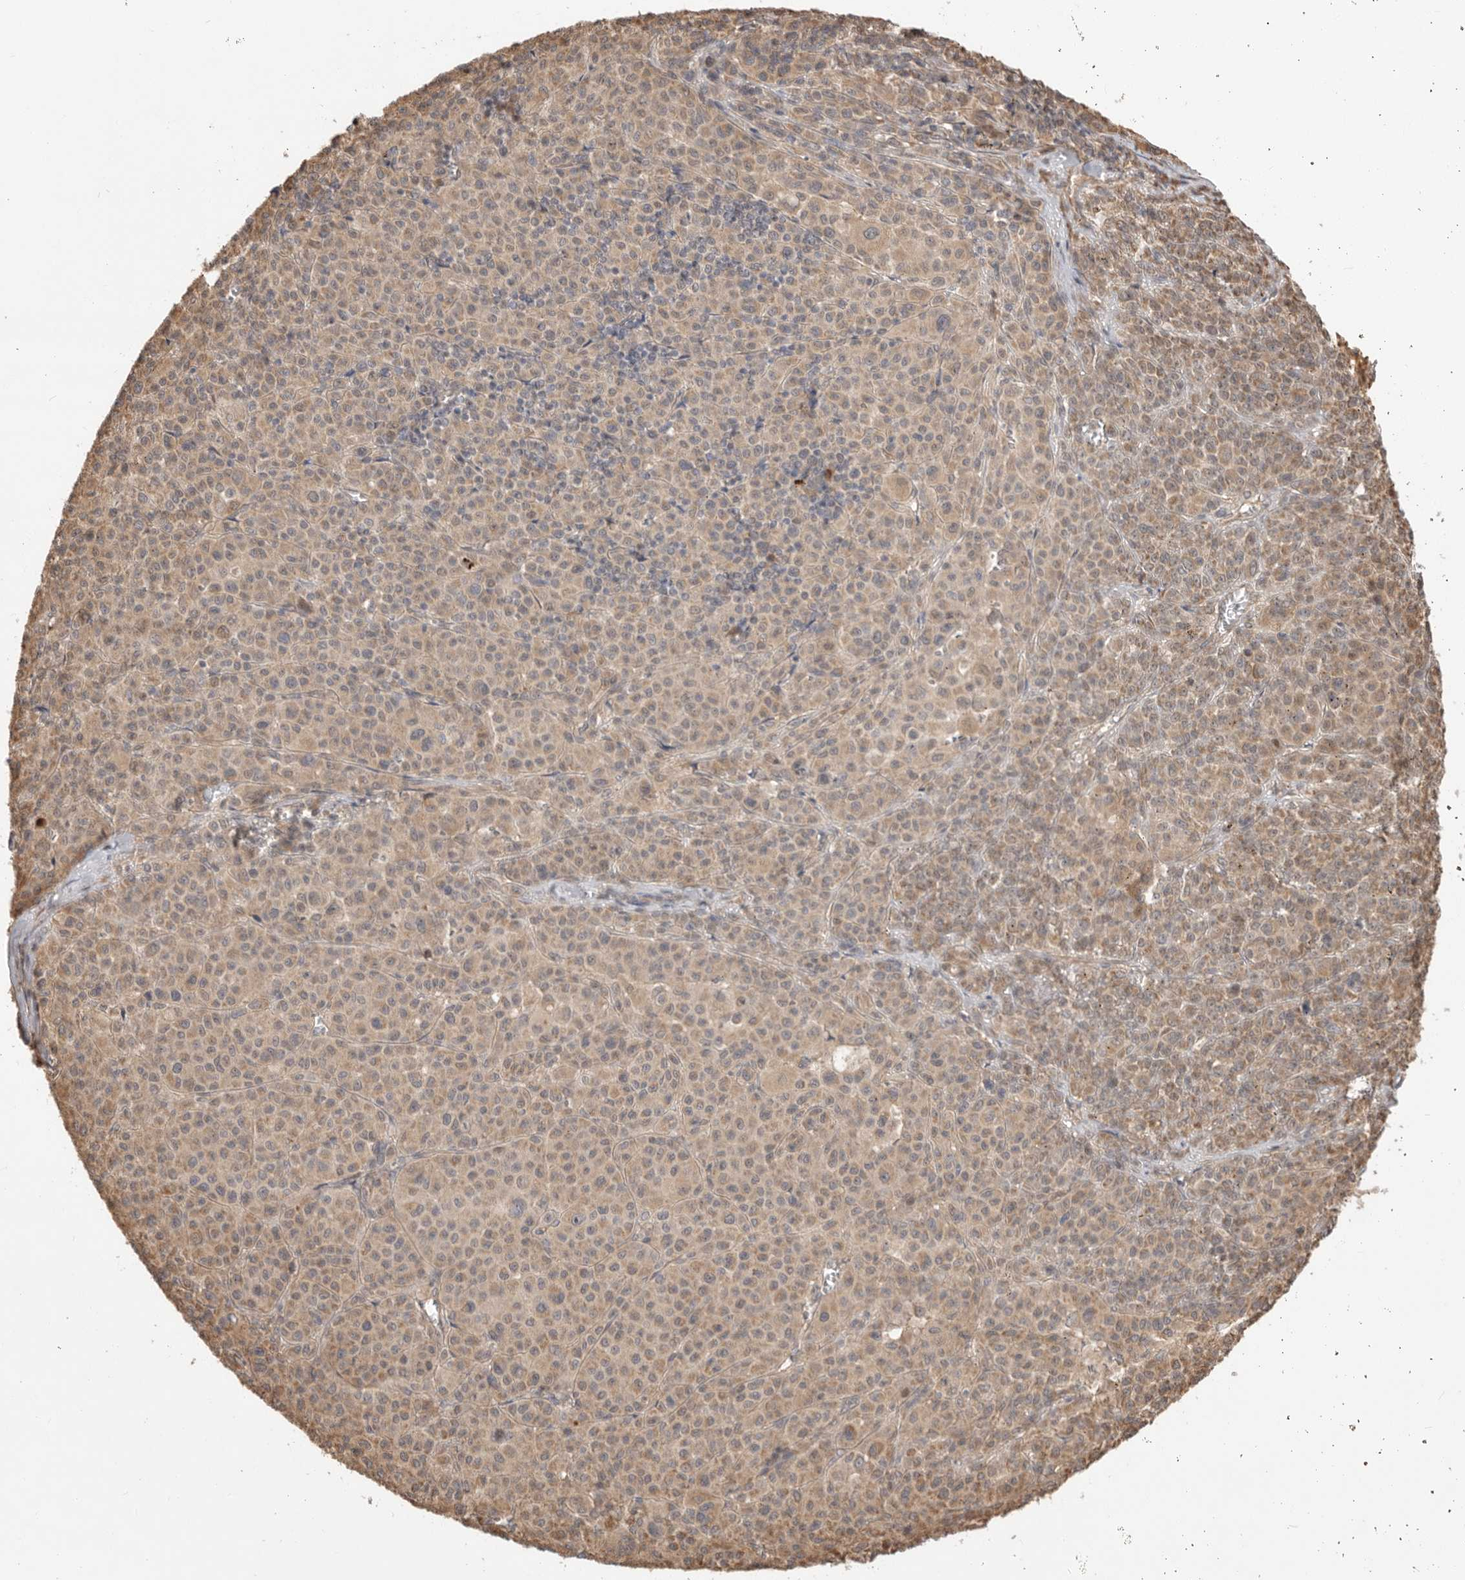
{"staining": {"intensity": "weak", "quantity": ">75%", "location": "cytoplasmic/membranous"}, "tissue": "melanoma", "cell_type": "Tumor cells", "image_type": "cancer", "snomed": [{"axis": "morphology", "description": "Malignant melanoma, Metastatic site"}, {"axis": "topography", "description": "Skin"}], "caption": "A histopathology image showing weak cytoplasmic/membranous positivity in approximately >75% of tumor cells in melanoma, as visualized by brown immunohistochemical staining.", "gene": "DPH7", "patient": {"sex": "female", "age": 74}}